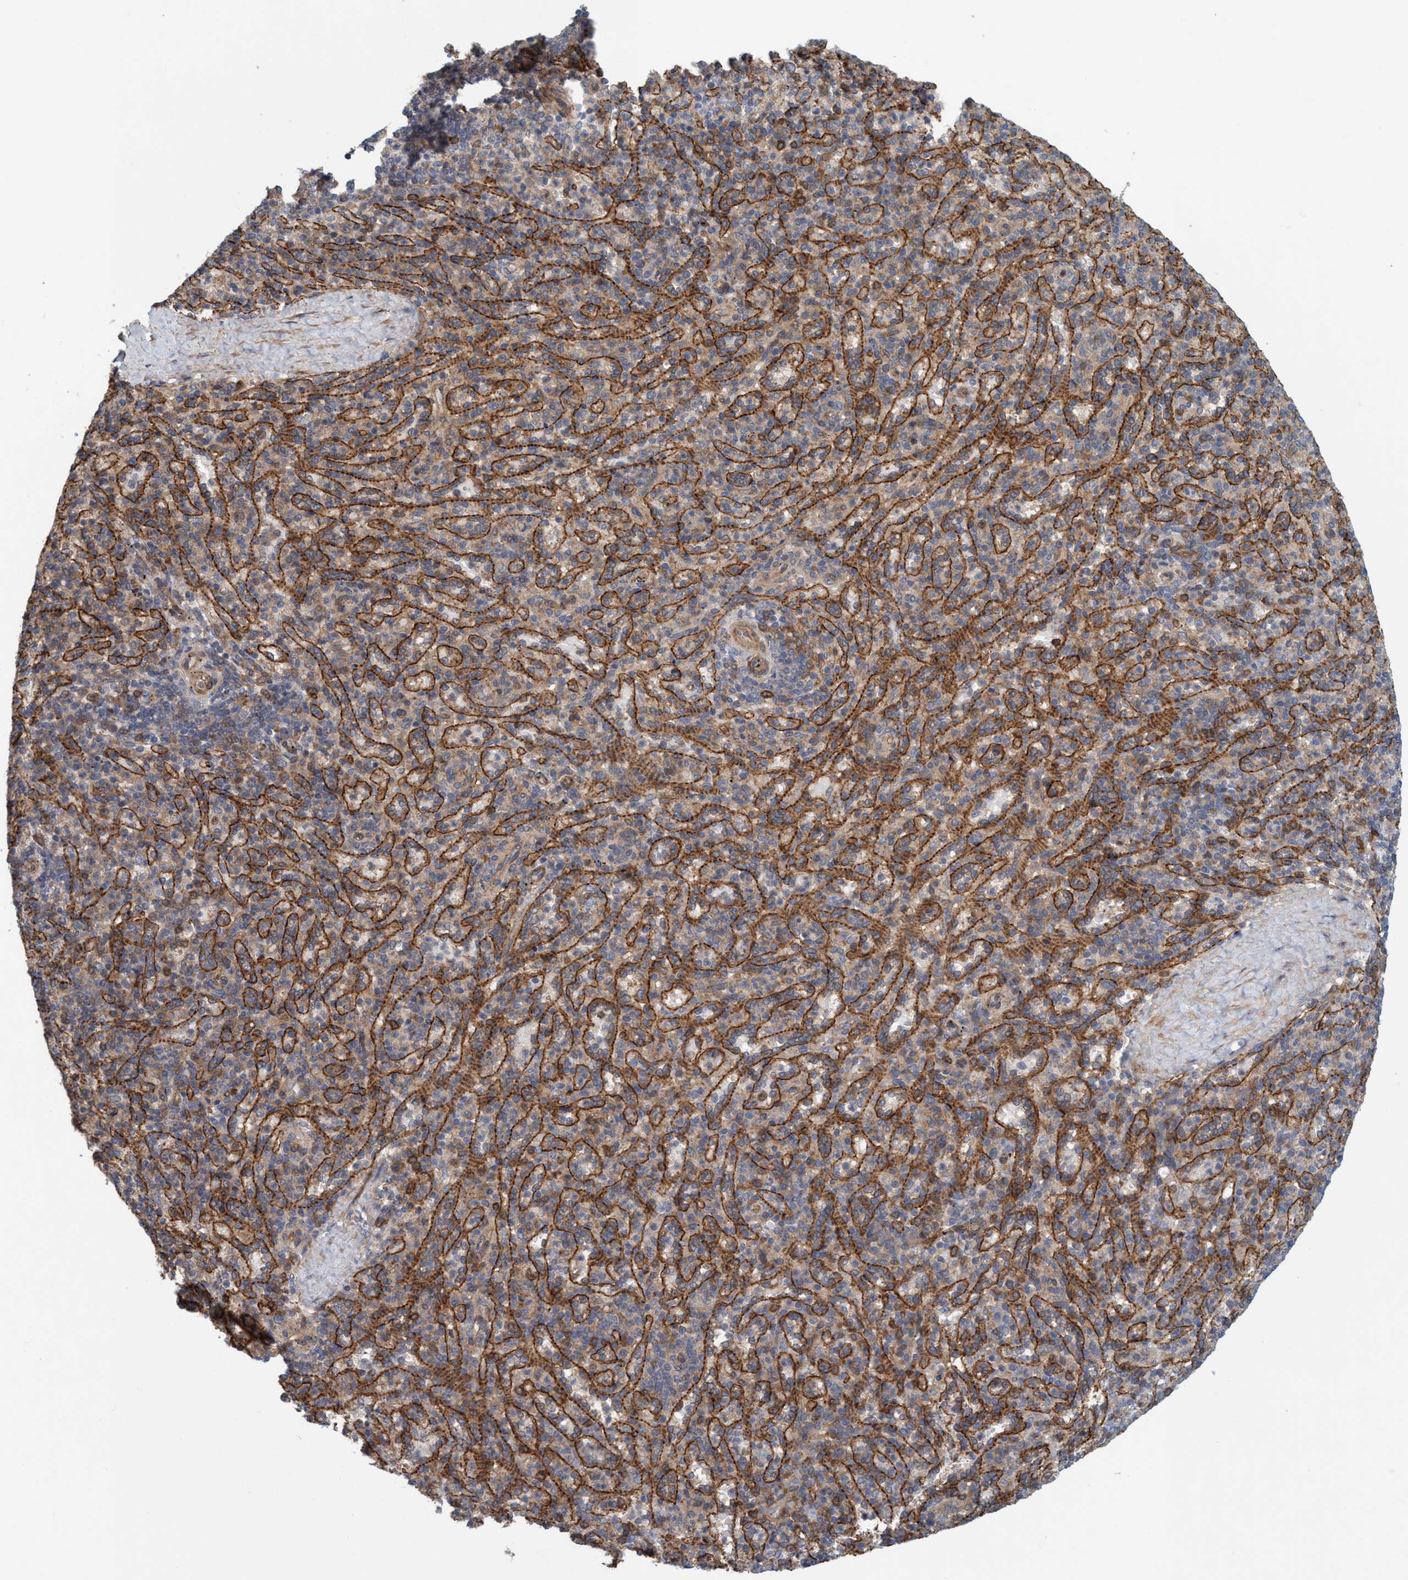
{"staining": {"intensity": "weak", "quantity": ">75%", "location": "cytoplasmic/membranous"}, "tissue": "spleen", "cell_type": "Cells in red pulp", "image_type": "normal", "snomed": [{"axis": "morphology", "description": "Normal tissue, NOS"}, {"axis": "topography", "description": "Spleen"}], "caption": "Spleen was stained to show a protein in brown. There is low levels of weak cytoplasmic/membranous expression in about >75% of cells in red pulp. Using DAB (3,3'-diaminobenzidine) (brown) and hematoxylin (blue) stains, captured at high magnification using brightfield microscopy.", "gene": "SPECC1", "patient": {"sex": "male", "age": 36}}